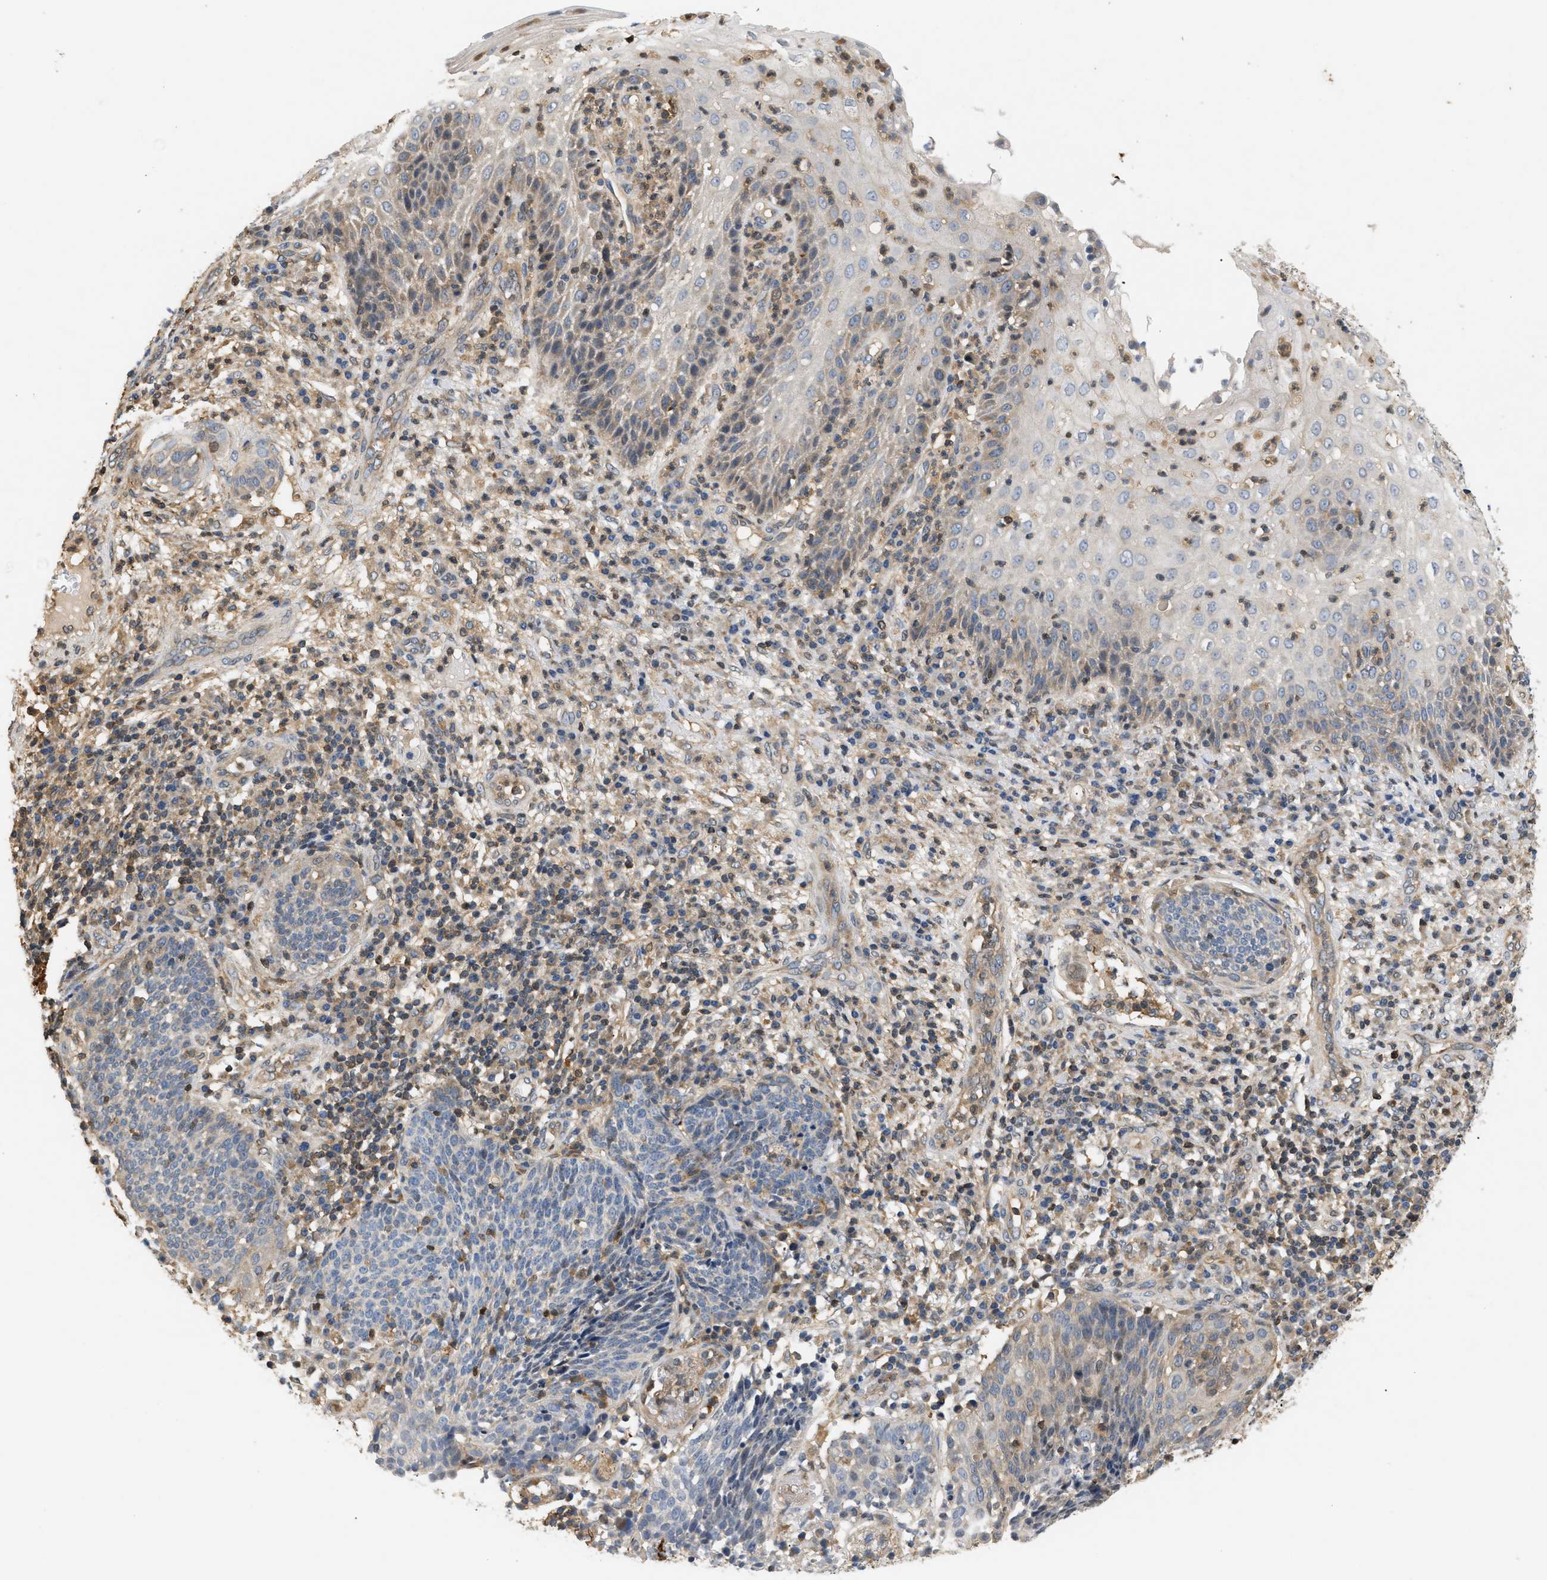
{"staining": {"intensity": "weak", "quantity": "<25%", "location": "cytoplasmic/membranous"}, "tissue": "cervical cancer", "cell_type": "Tumor cells", "image_type": "cancer", "snomed": [{"axis": "morphology", "description": "Squamous cell carcinoma, NOS"}, {"axis": "topography", "description": "Cervix"}], "caption": "Cervical cancer (squamous cell carcinoma) was stained to show a protein in brown. There is no significant staining in tumor cells.", "gene": "FARS2", "patient": {"sex": "female", "age": 34}}